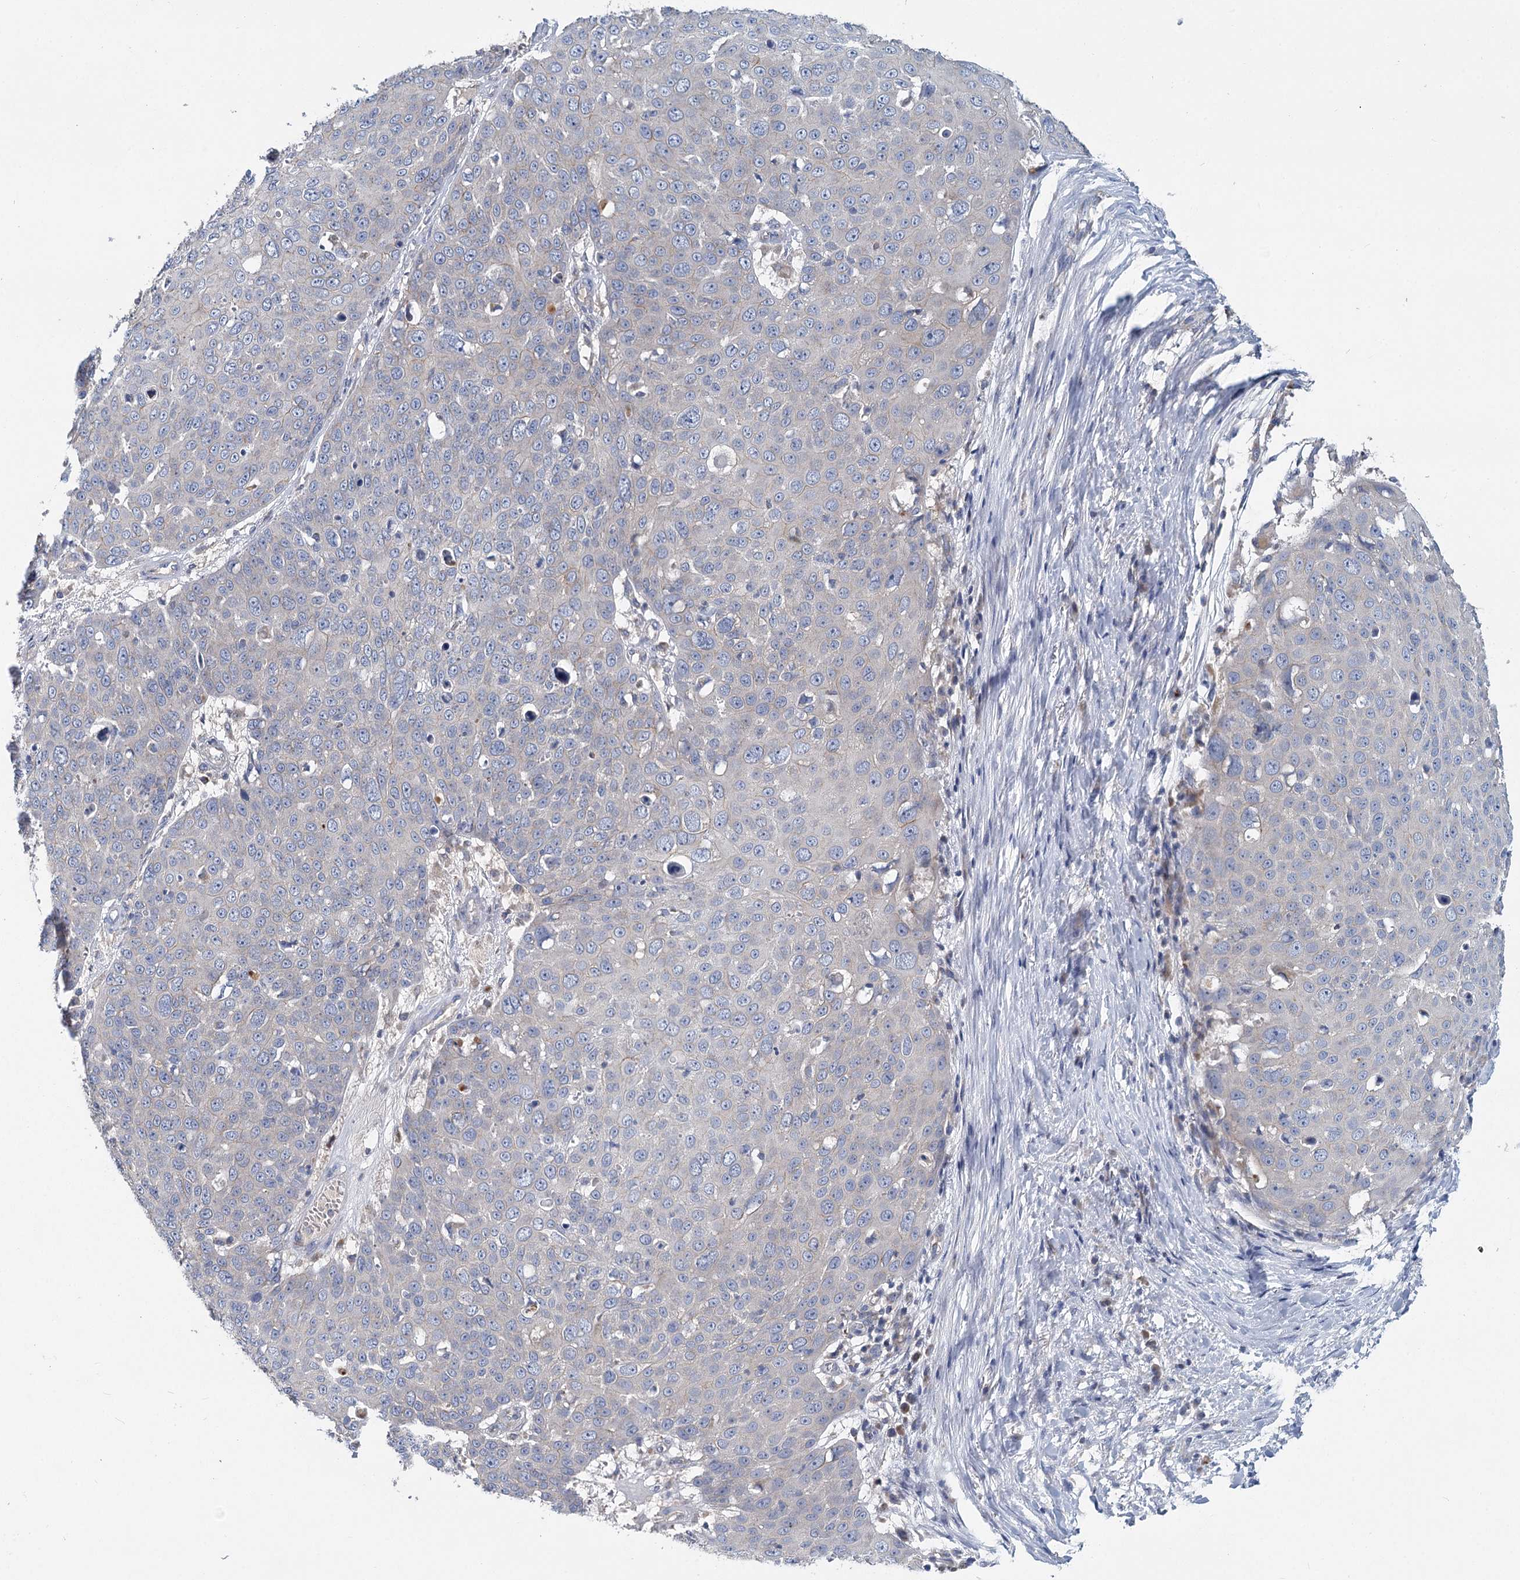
{"staining": {"intensity": "negative", "quantity": "none", "location": "none"}, "tissue": "skin cancer", "cell_type": "Tumor cells", "image_type": "cancer", "snomed": [{"axis": "morphology", "description": "Squamous cell carcinoma, NOS"}, {"axis": "topography", "description": "Skin"}], "caption": "Tumor cells show no significant protein expression in skin cancer.", "gene": "ANKRD16", "patient": {"sex": "male", "age": 71}}